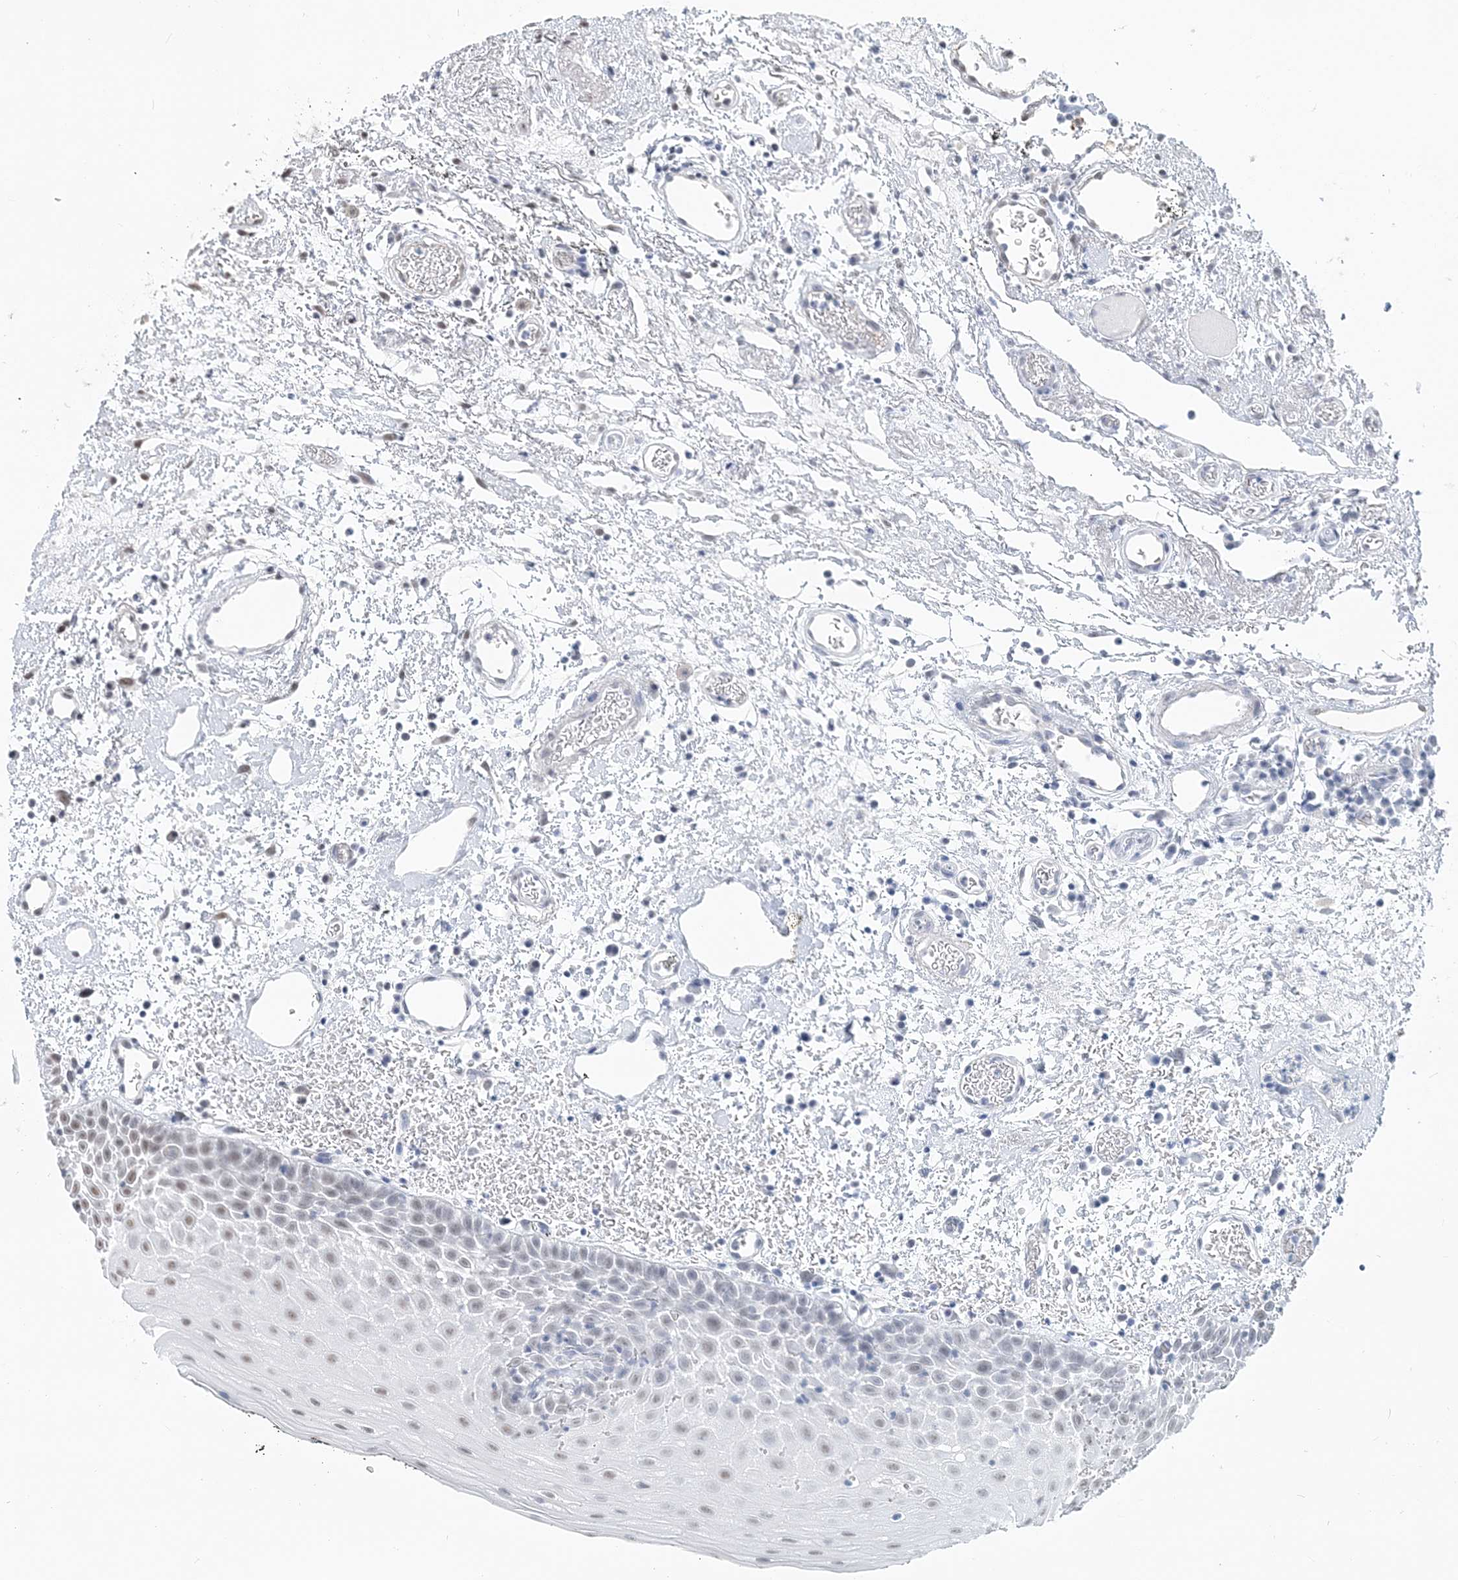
{"staining": {"intensity": "weak", "quantity": ">75%", "location": "nuclear"}, "tissue": "oral mucosa", "cell_type": "Squamous epithelial cells", "image_type": "normal", "snomed": [{"axis": "morphology", "description": "Normal tissue, NOS"}, {"axis": "topography", "description": "Oral tissue"}], "caption": "Oral mucosa stained with immunohistochemistry demonstrates weak nuclear expression in about >75% of squamous epithelial cells.", "gene": "PLRG1", "patient": {"sex": "male", "age": 74}}